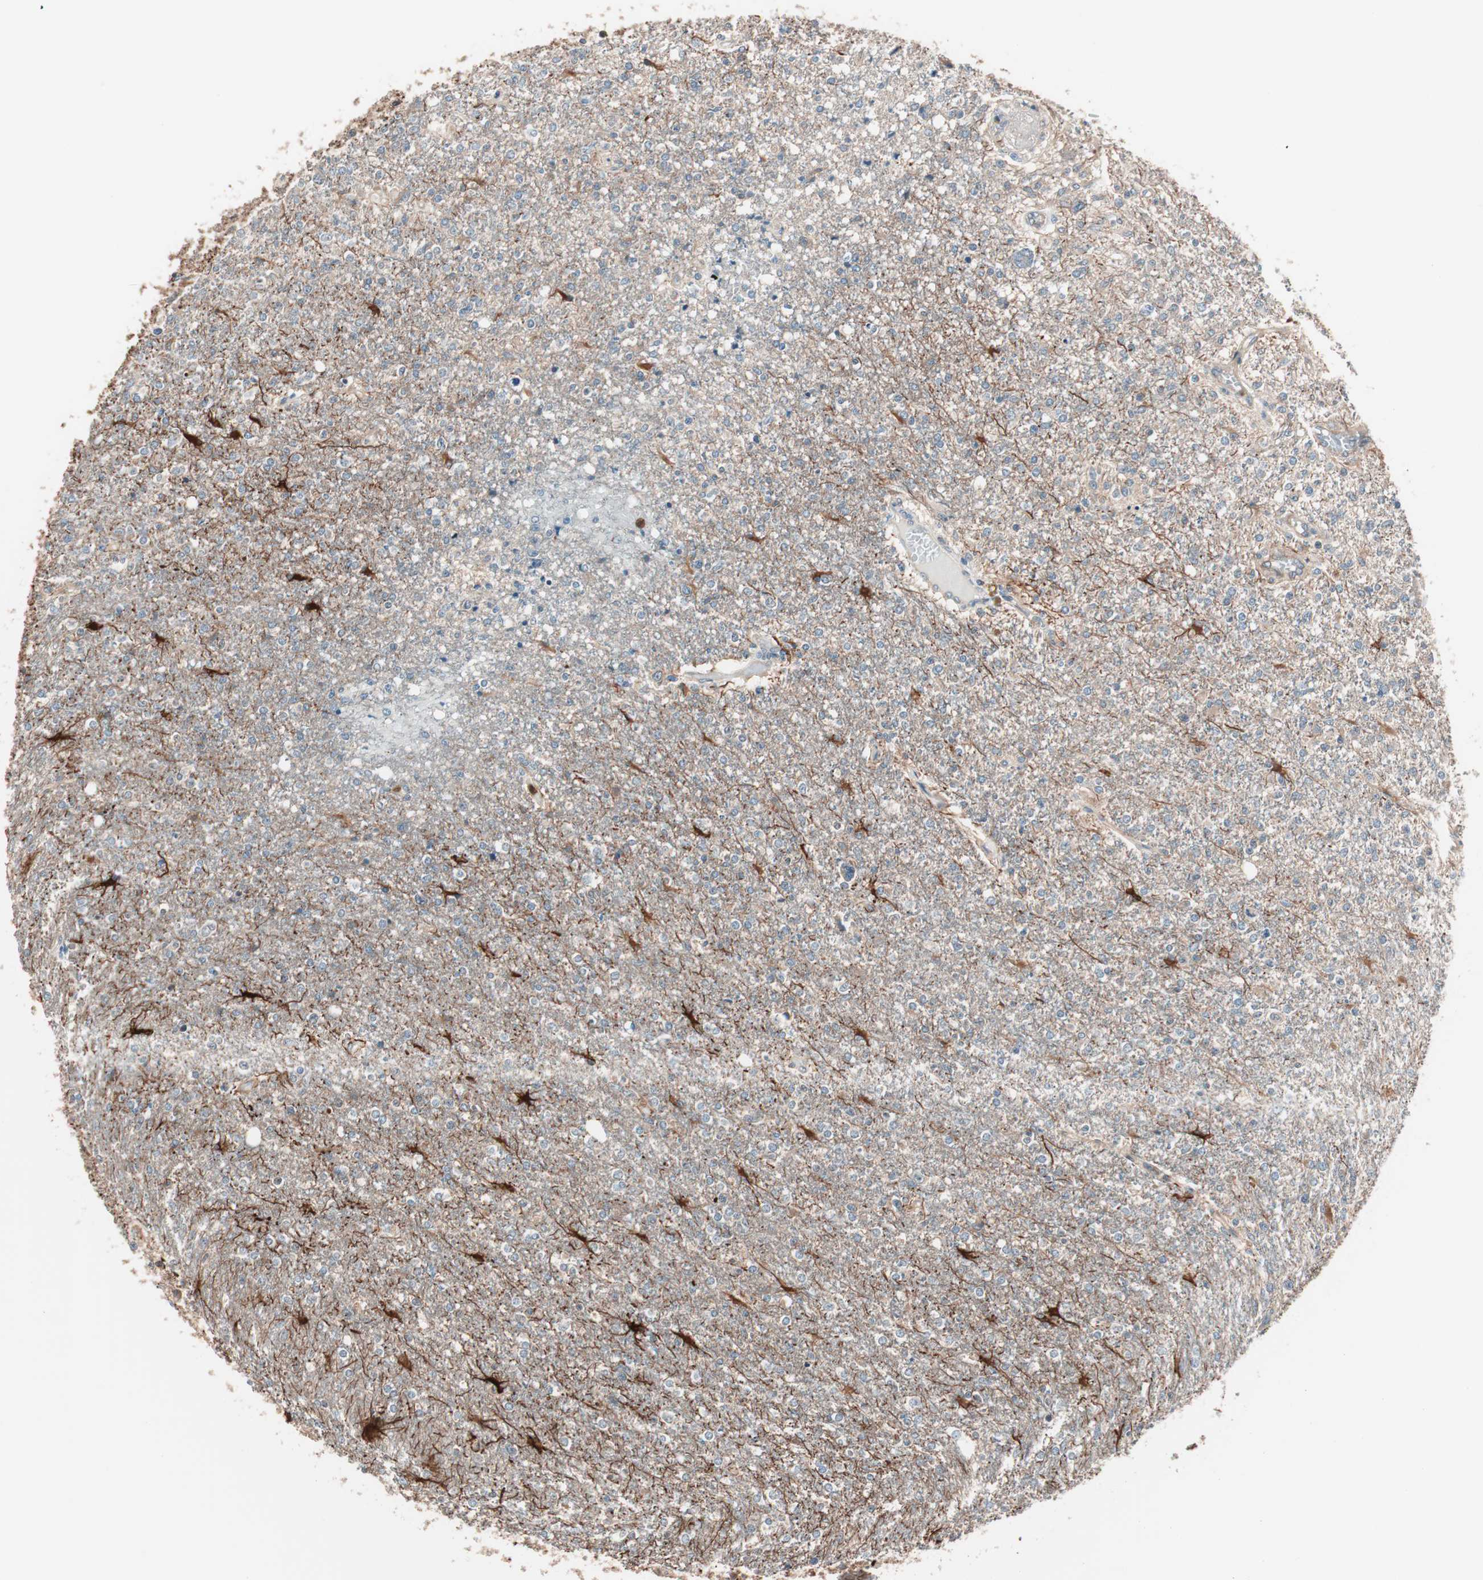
{"staining": {"intensity": "moderate", "quantity": "25%-75%", "location": "cytoplasmic/membranous"}, "tissue": "glioma", "cell_type": "Tumor cells", "image_type": "cancer", "snomed": [{"axis": "morphology", "description": "Glioma, malignant, High grade"}, {"axis": "topography", "description": "Cerebral cortex"}], "caption": "Brown immunohistochemical staining in glioma shows moderate cytoplasmic/membranous positivity in about 25%-75% of tumor cells.", "gene": "TSG101", "patient": {"sex": "male", "age": 76}}